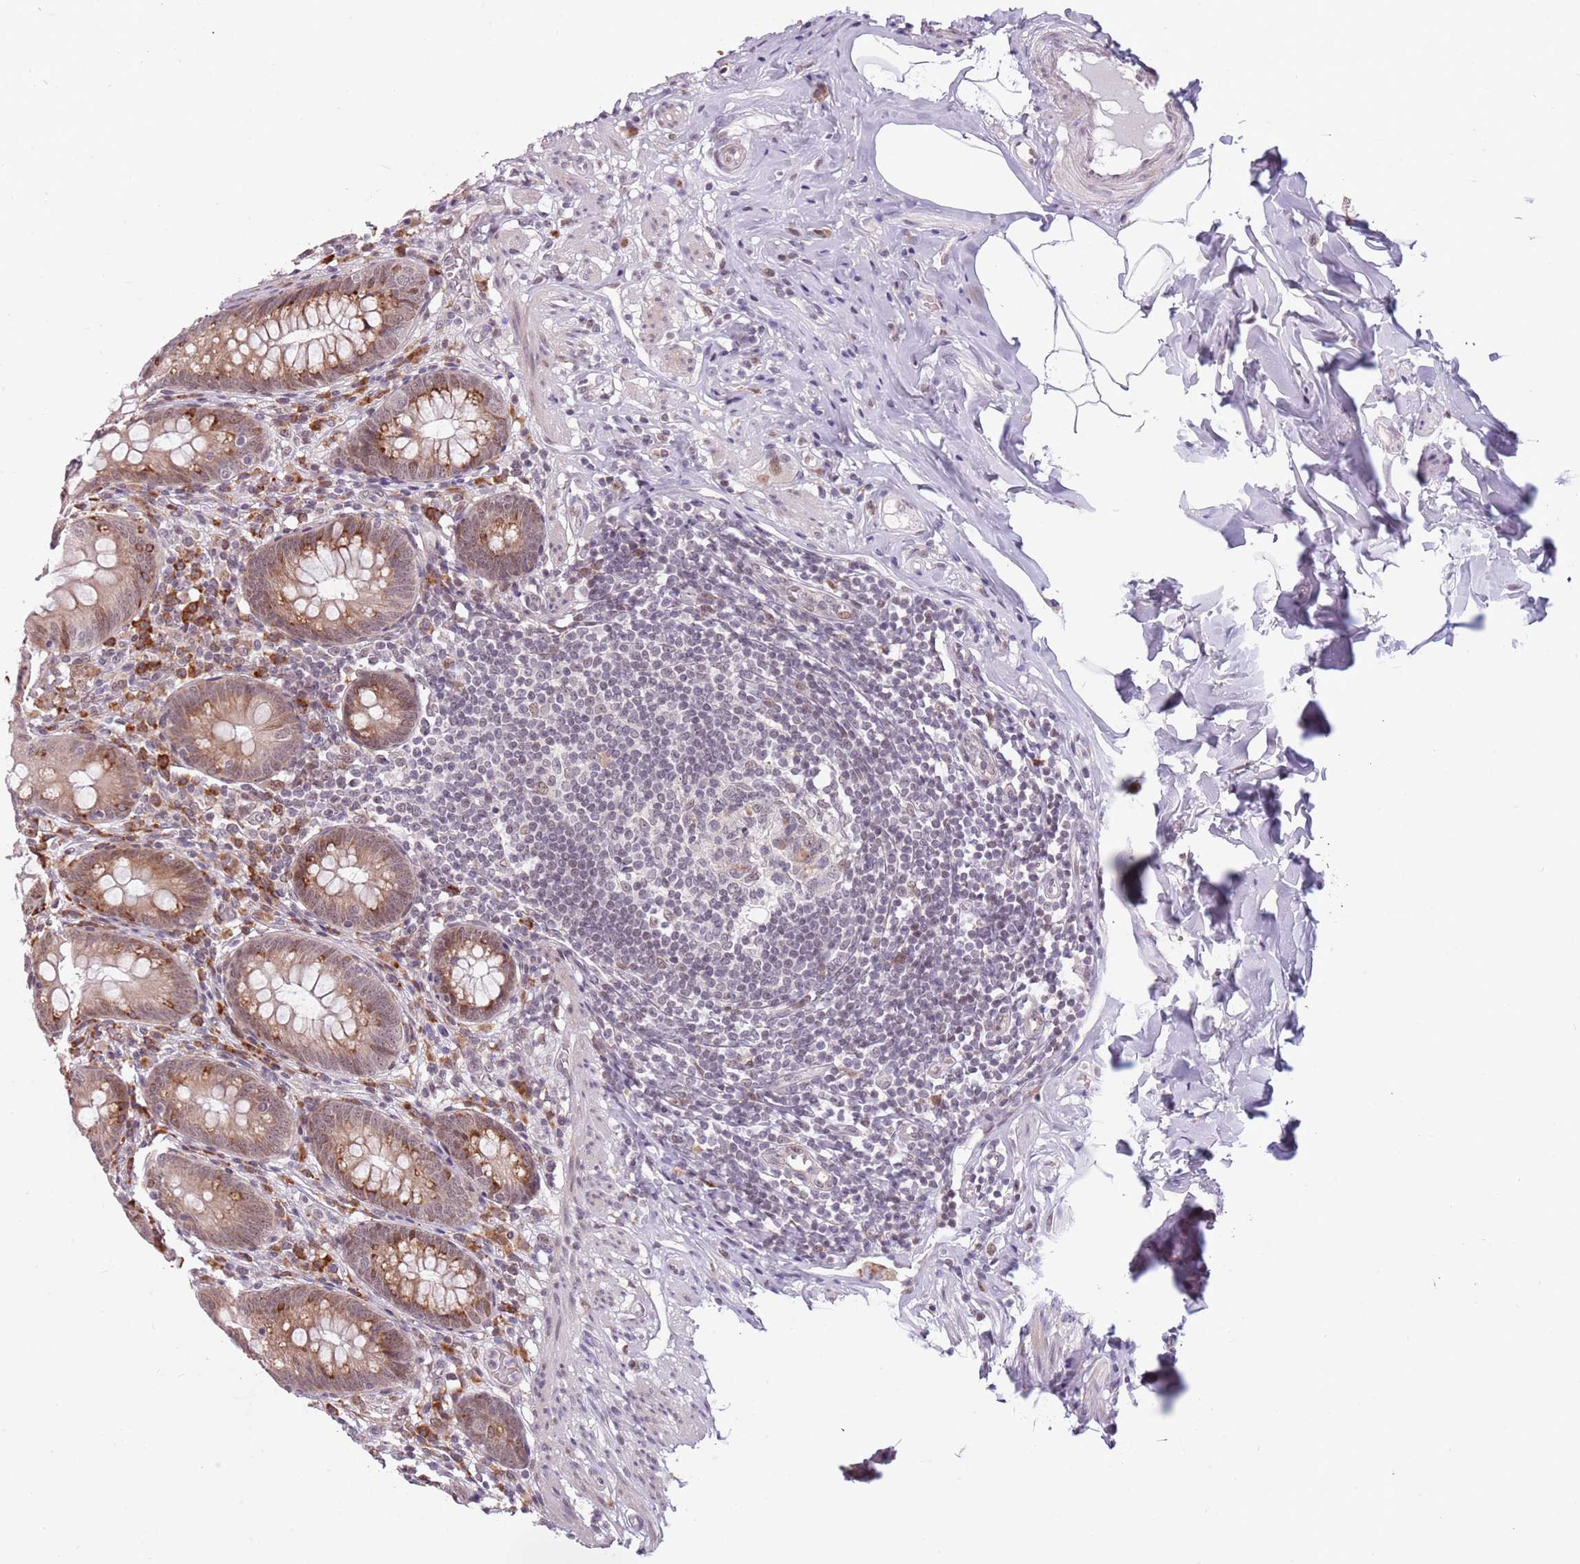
{"staining": {"intensity": "moderate", "quantity": ">75%", "location": "cytoplasmic/membranous,nuclear"}, "tissue": "appendix", "cell_type": "Glandular cells", "image_type": "normal", "snomed": [{"axis": "morphology", "description": "Normal tissue, NOS"}, {"axis": "topography", "description": "Appendix"}], "caption": "Glandular cells reveal medium levels of moderate cytoplasmic/membranous,nuclear positivity in approximately >75% of cells in benign human appendix. (Stains: DAB in brown, nuclei in blue, Microscopy: brightfield microscopy at high magnification).", "gene": "BARD1", "patient": {"sex": "male", "age": 55}}